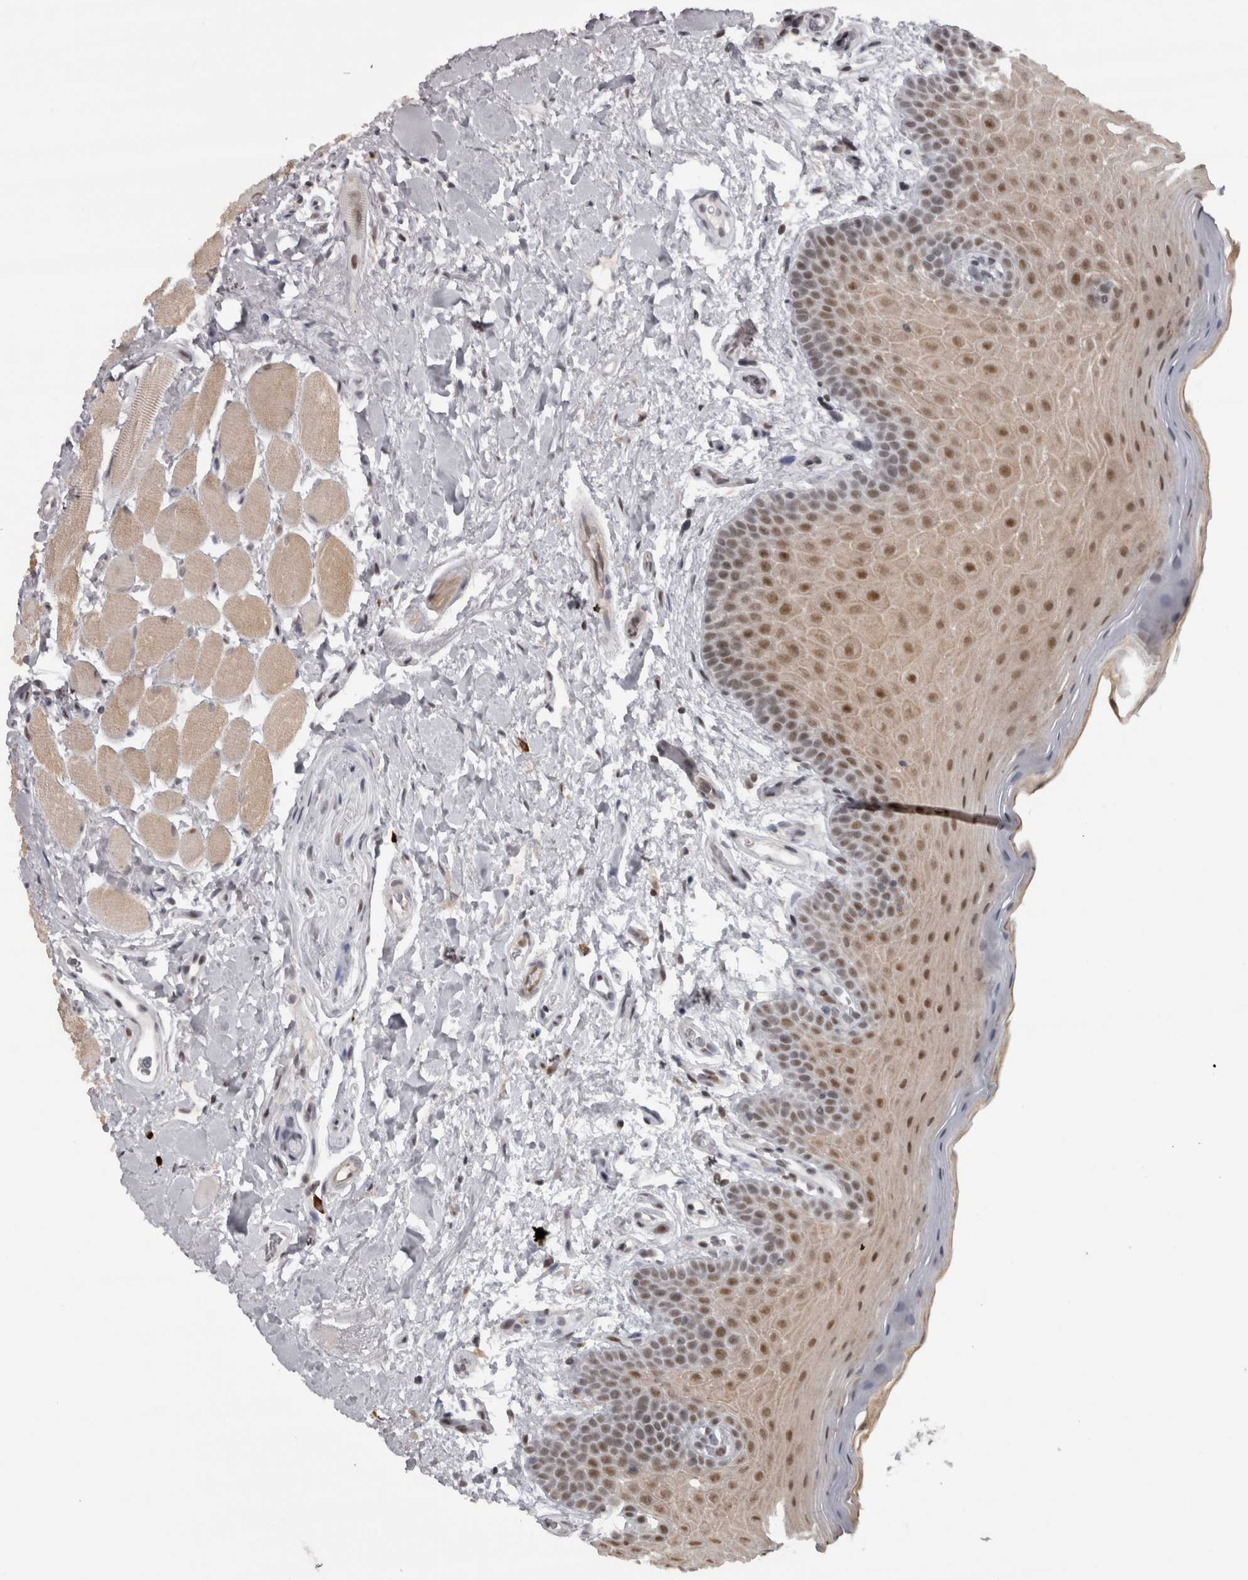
{"staining": {"intensity": "moderate", "quantity": "25%-75%", "location": "nuclear"}, "tissue": "oral mucosa", "cell_type": "Squamous epithelial cells", "image_type": "normal", "snomed": [{"axis": "morphology", "description": "Normal tissue, NOS"}, {"axis": "topography", "description": "Oral tissue"}], "caption": "This photomicrograph exhibits IHC staining of benign human oral mucosa, with medium moderate nuclear expression in approximately 25%-75% of squamous epithelial cells.", "gene": "MICU3", "patient": {"sex": "male", "age": 62}}